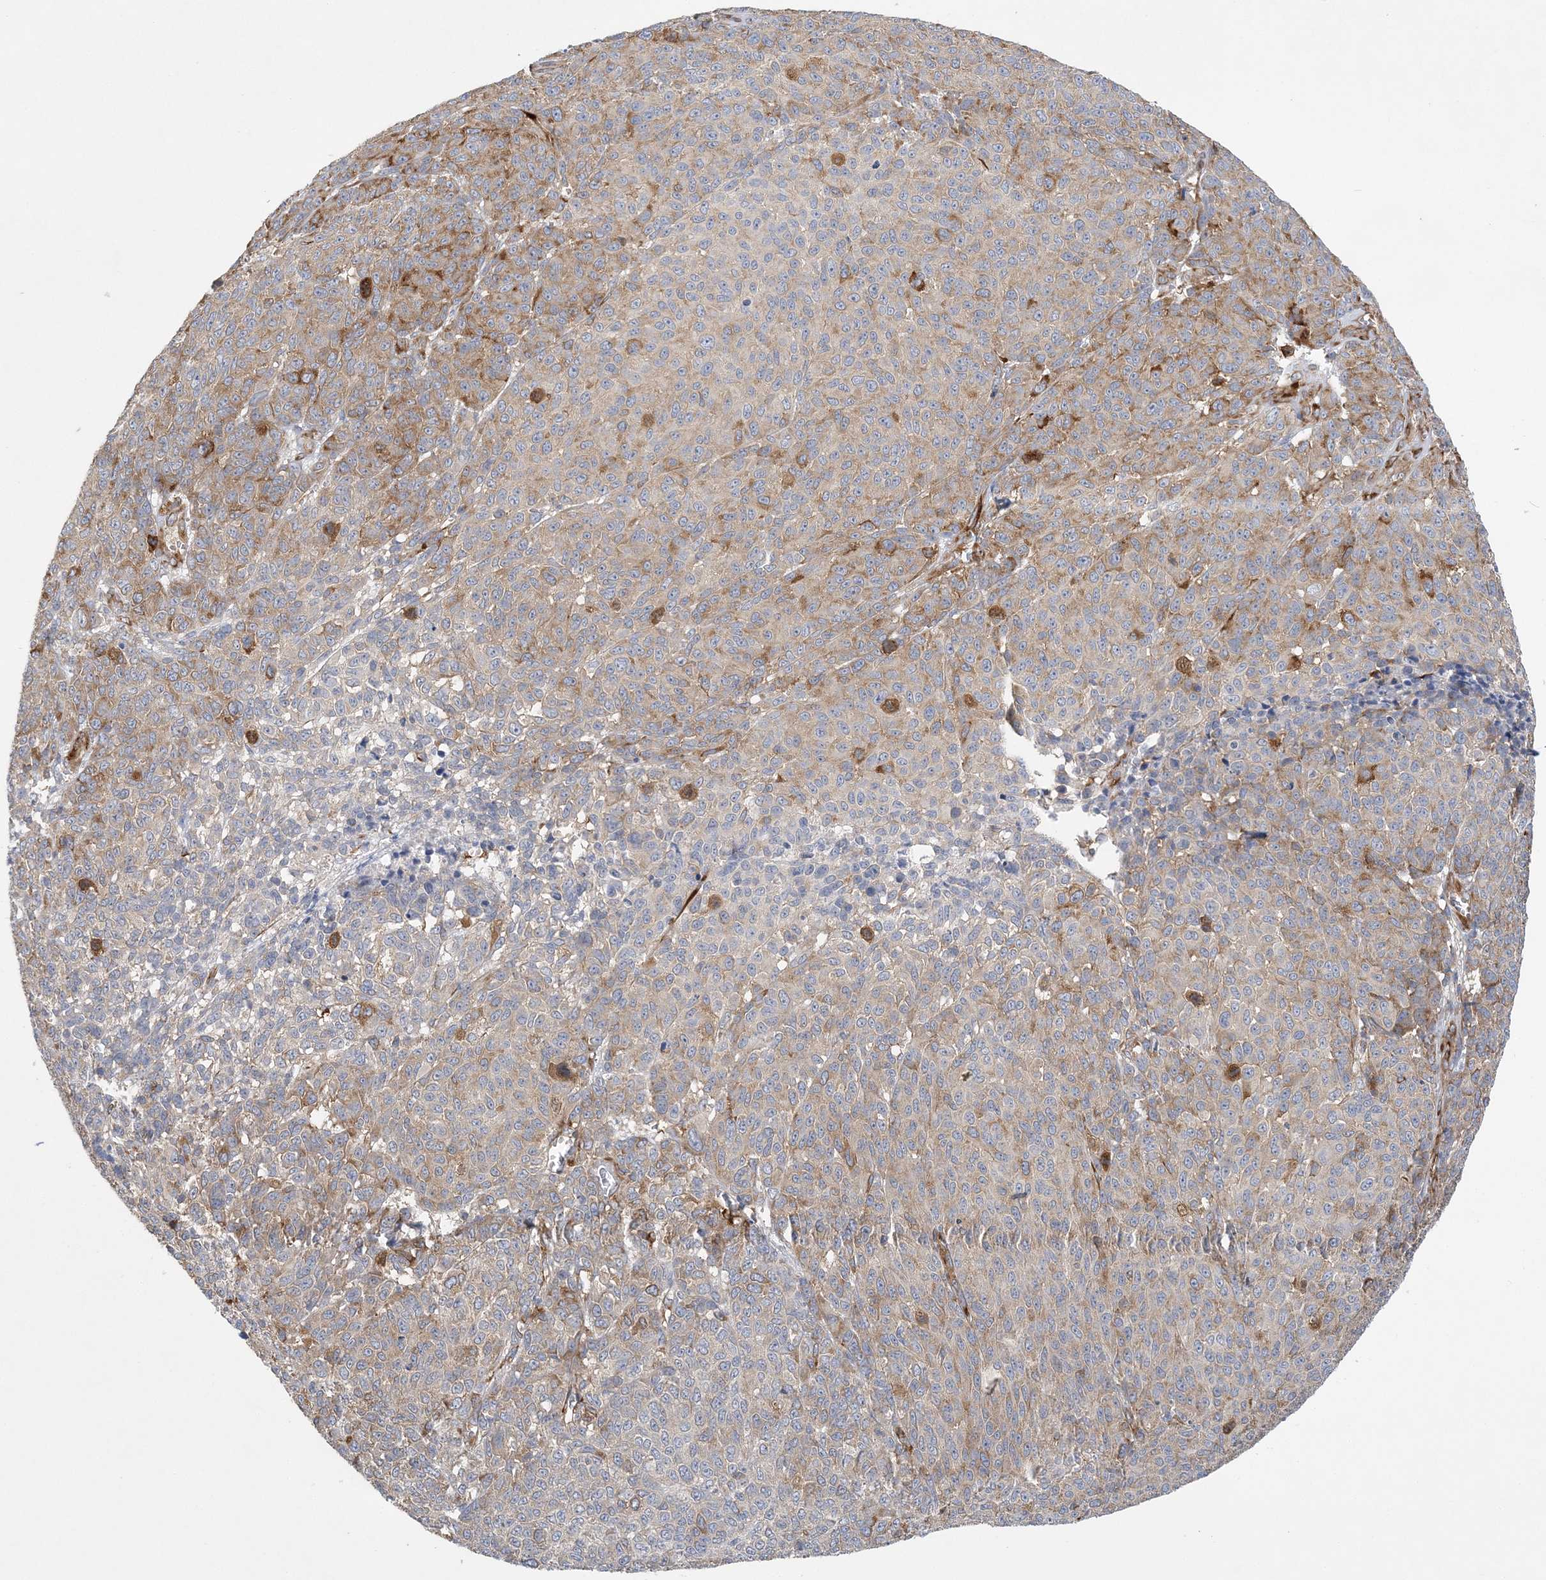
{"staining": {"intensity": "moderate", "quantity": "25%-75%", "location": "cytoplasmic/membranous"}, "tissue": "melanoma", "cell_type": "Tumor cells", "image_type": "cancer", "snomed": [{"axis": "morphology", "description": "Malignant melanoma, NOS"}, {"axis": "topography", "description": "Skin"}], "caption": "A brown stain highlights moderate cytoplasmic/membranous staining of a protein in human melanoma tumor cells.", "gene": "MAP4K5", "patient": {"sex": "male", "age": 49}}